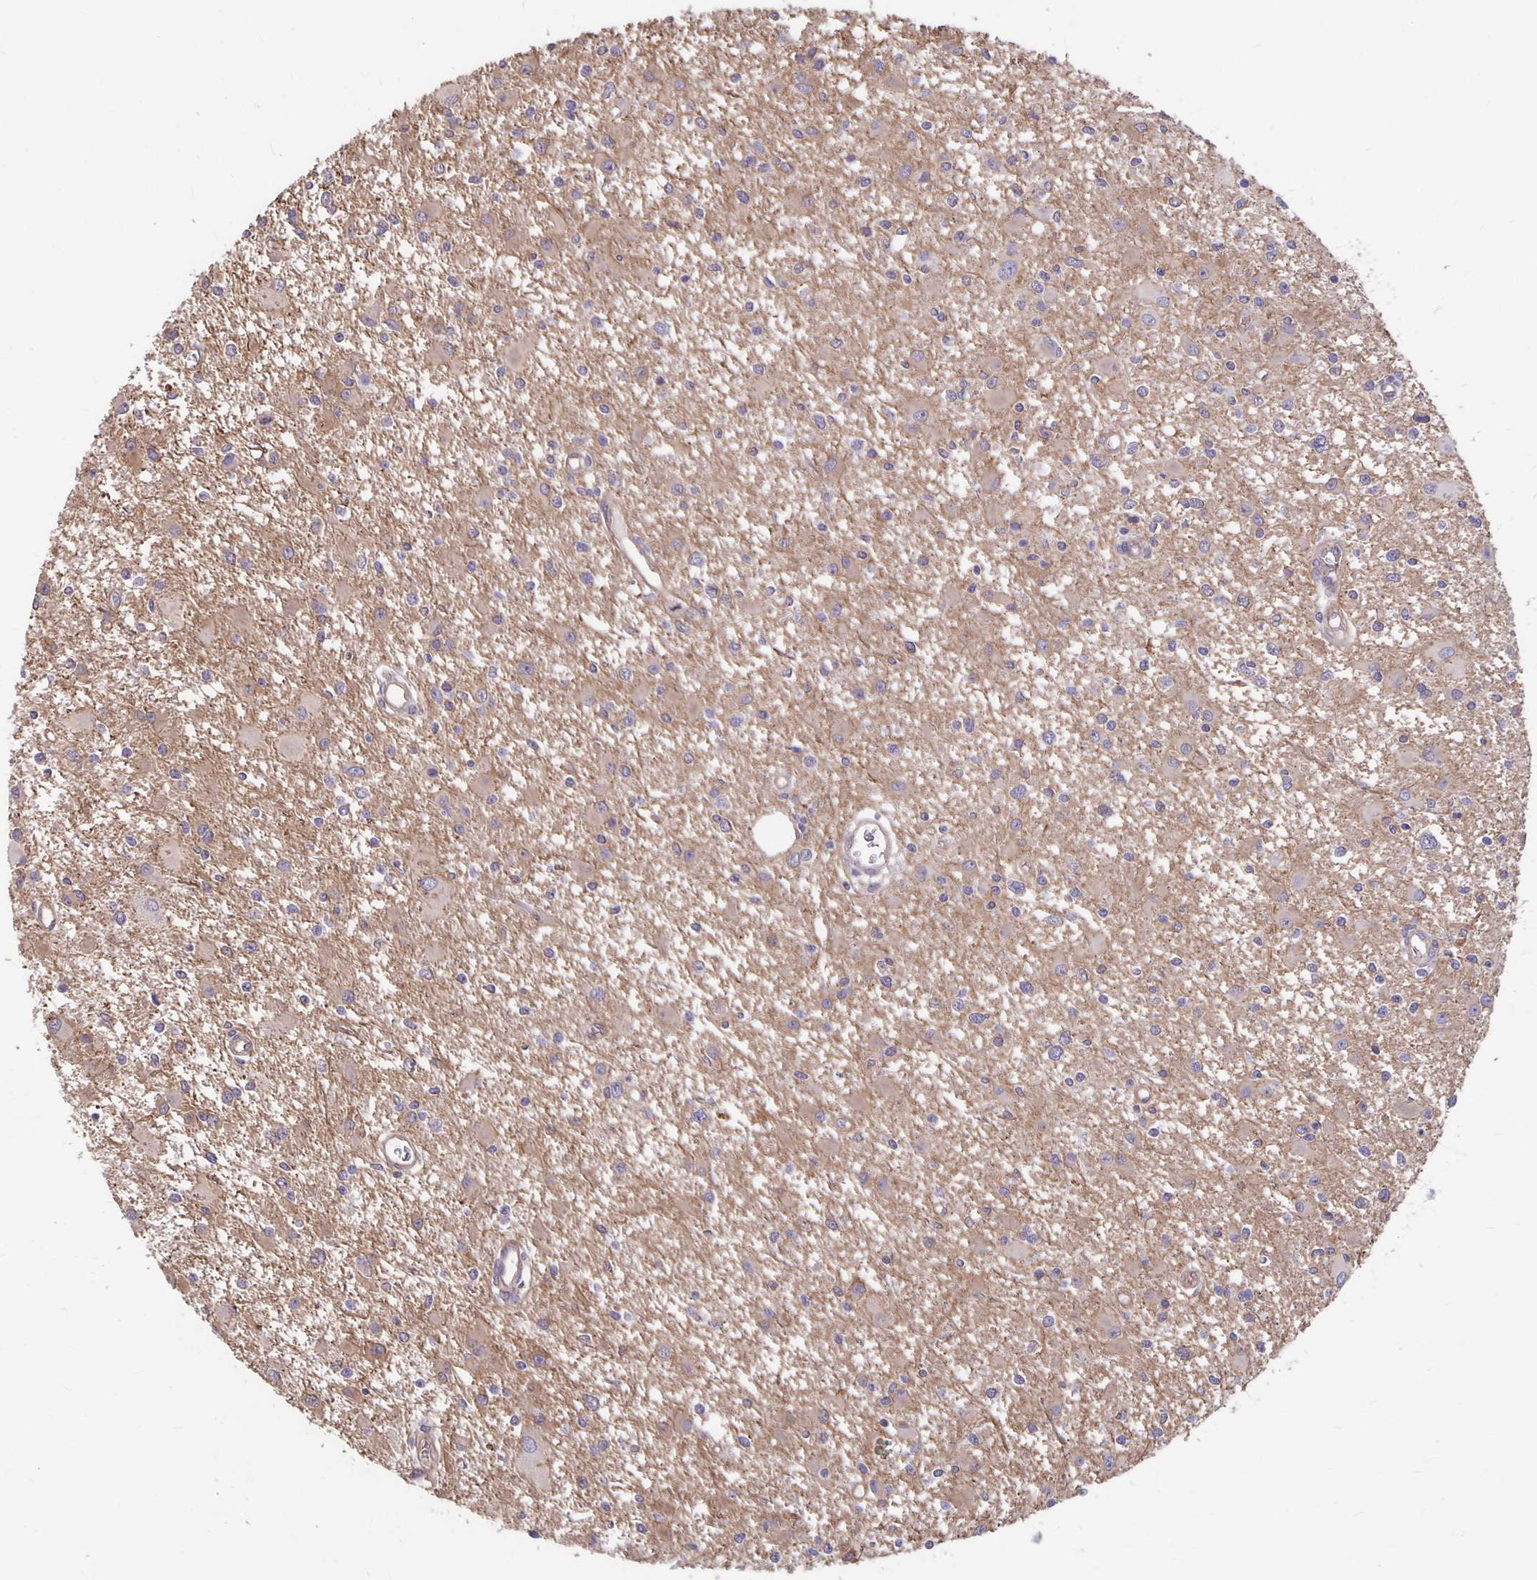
{"staining": {"intensity": "negative", "quantity": "none", "location": "none"}, "tissue": "glioma", "cell_type": "Tumor cells", "image_type": "cancer", "snomed": [{"axis": "morphology", "description": "Glioma, malignant, High grade"}, {"axis": "topography", "description": "Brain"}], "caption": "Human malignant glioma (high-grade) stained for a protein using immunohistochemistry (IHC) displays no positivity in tumor cells.", "gene": "PPP1R3E", "patient": {"sex": "male", "age": 54}}